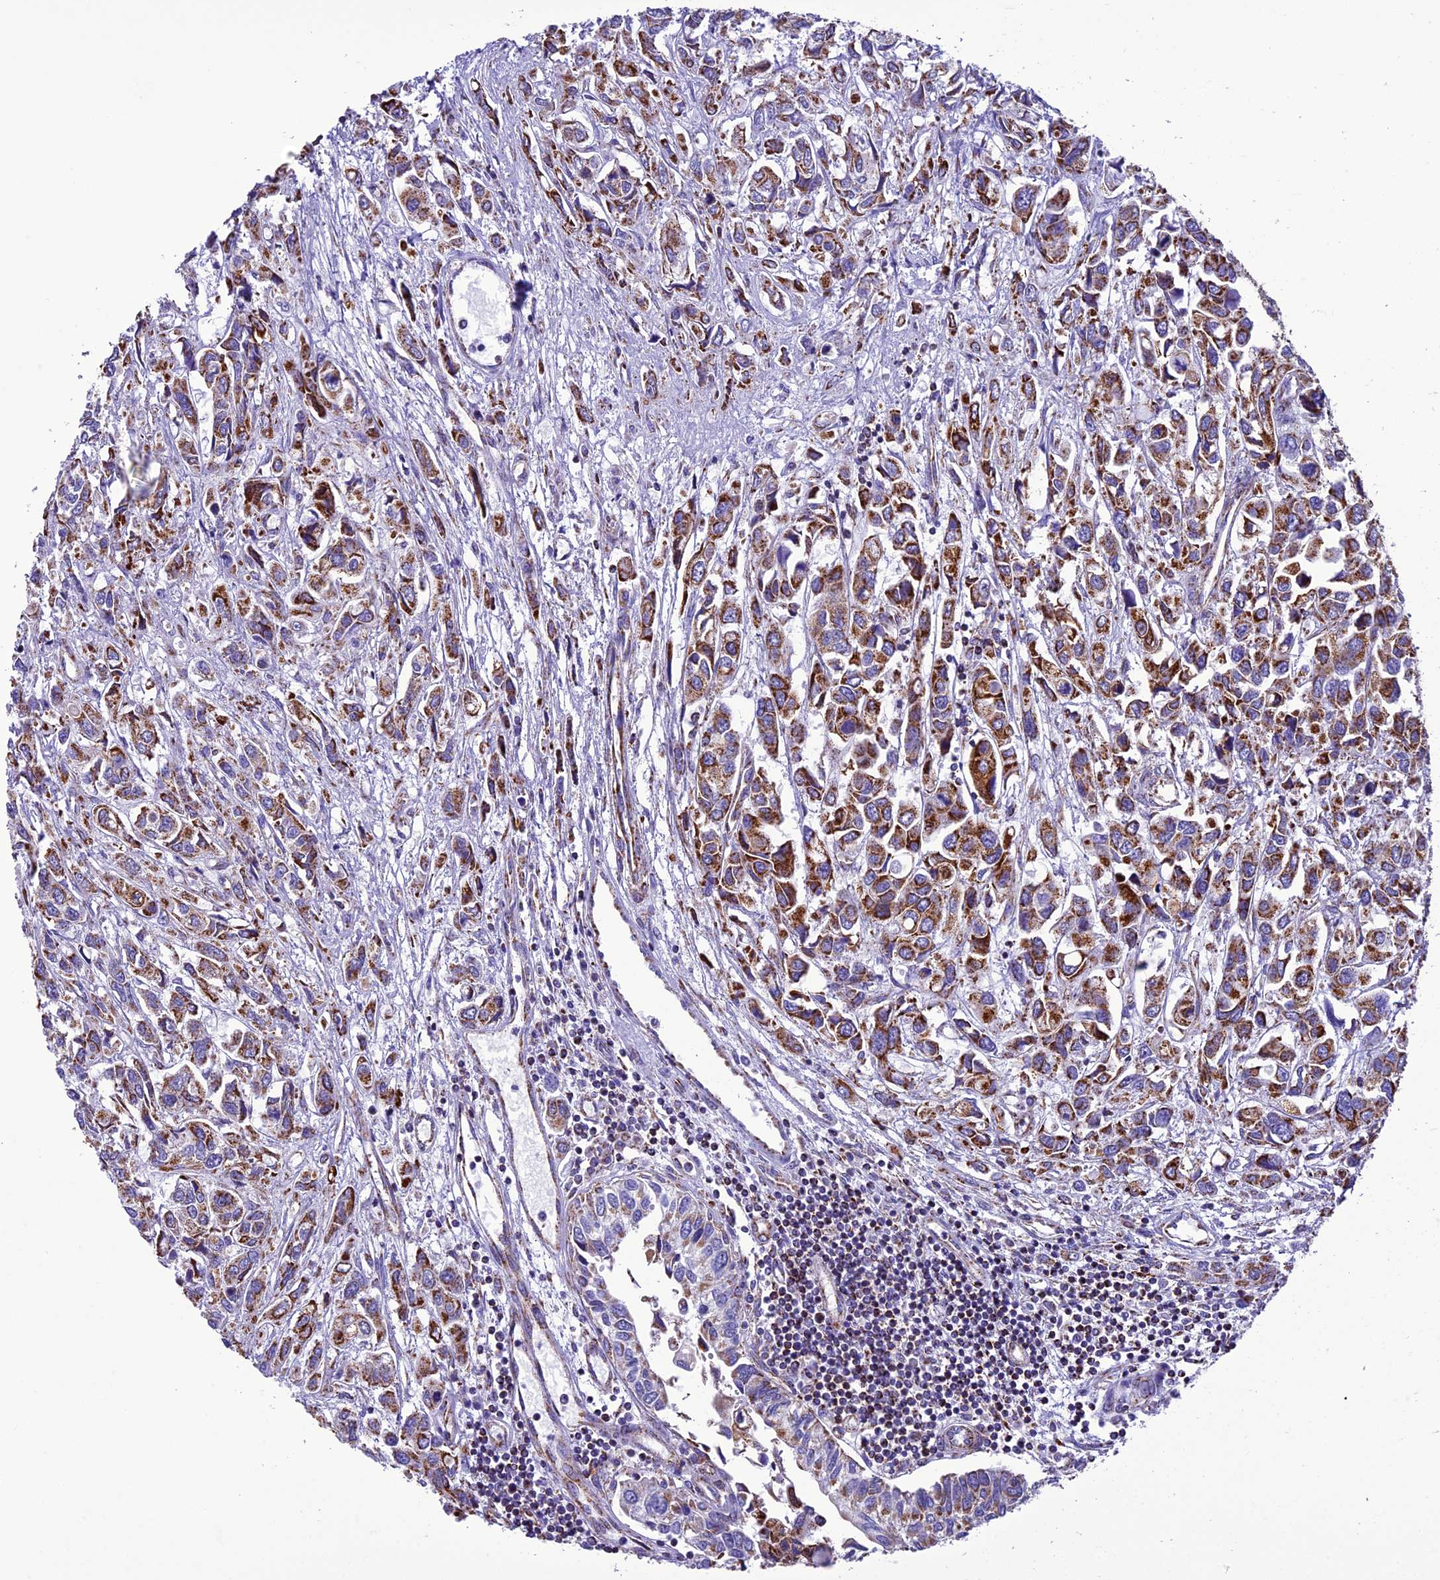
{"staining": {"intensity": "strong", "quantity": ">75%", "location": "cytoplasmic/membranous"}, "tissue": "urothelial cancer", "cell_type": "Tumor cells", "image_type": "cancer", "snomed": [{"axis": "morphology", "description": "Urothelial carcinoma, High grade"}, {"axis": "topography", "description": "Urinary bladder"}], "caption": "Immunohistochemistry (IHC) of high-grade urothelial carcinoma displays high levels of strong cytoplasmic/membranous positivity in approximately >75% of tumor cells.", "gene": "ICA1L", "patient": {"sex": "male", "age": 67}}